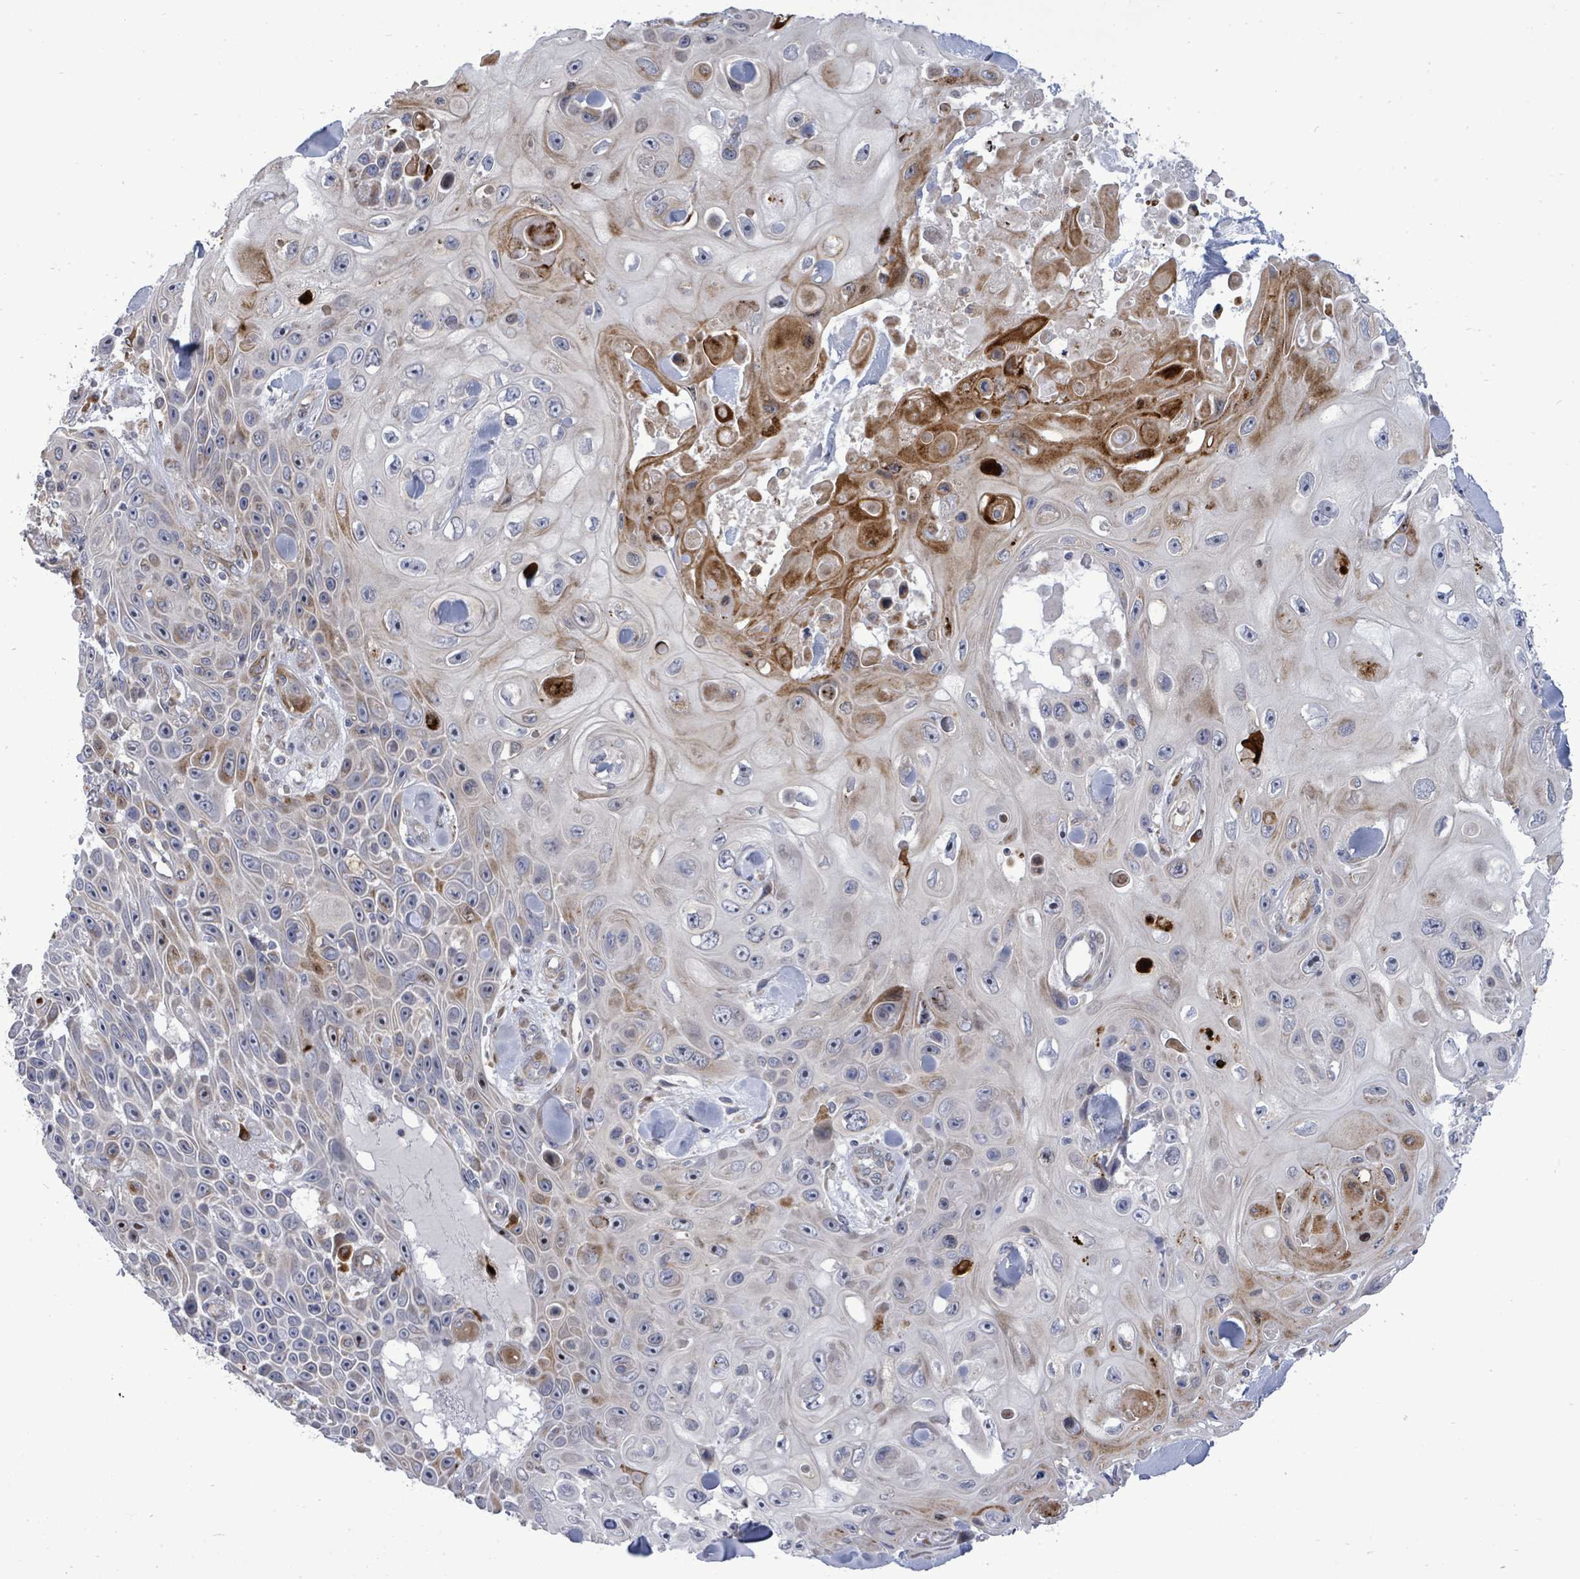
{"staining": {"intensity": "negative", "quantity": "none", "location": "none"}, "tissue": "skin cancer", "cell_type": "Tumor cells", "image_type": "cancer", "snomed": [{"axis": "morphology", "description": "Squamous cell carcinoma, NOS"}, {"axis": "topography", "description": "Skin"}], "caption": "Immunohistochemistry photomicrograph of neoplastic tissue: human skin cancer (squamous cell carcinoma) stained with DAB (3,3'-diaminobenzidine) exhibits no significant protein expression in tumor cells.", "gene": "SAR1A", "patient": {"sex": "male", "age": 82}}